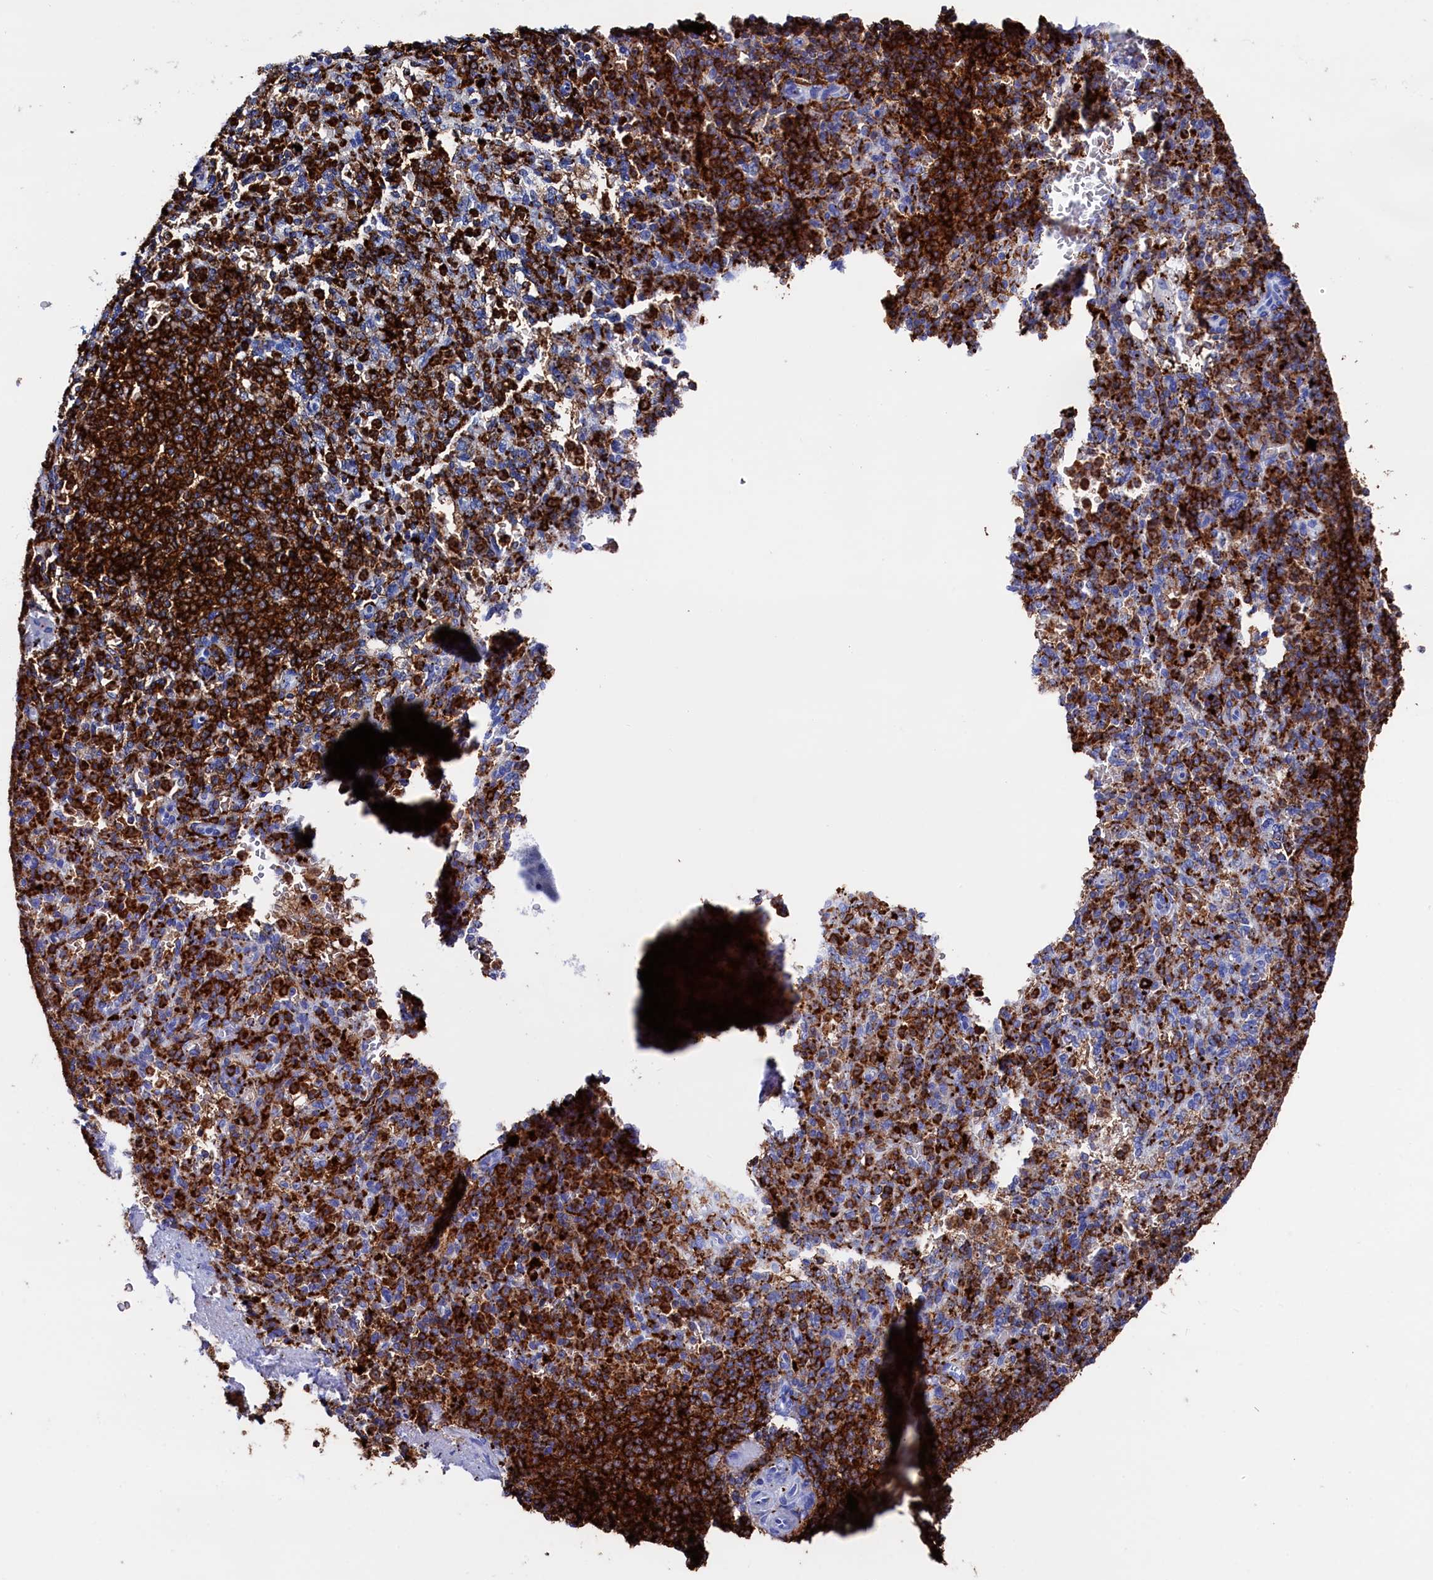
{"staining": {"intensity": "strong", "quantity": "25%-75%", "location": "cytoplasmic/membranous"}, "tissue": "spleen", "cell_type": "Cells in red pulp", "image_type": "normal", "snomed": [{"axis": "morphology", "description": "Normal tissue, NOS"}, {"axis": "topography", "description": "Spleen"}], "caption": "Immunohistochemical staining of normal human spleen shows 25%-75% levels of strong cytoplasmic/membranous protein expression in about 25%-75% of cells in red pulp.", "gene": "PLAC8", "patient": {"sex": "female", "age": 74}}